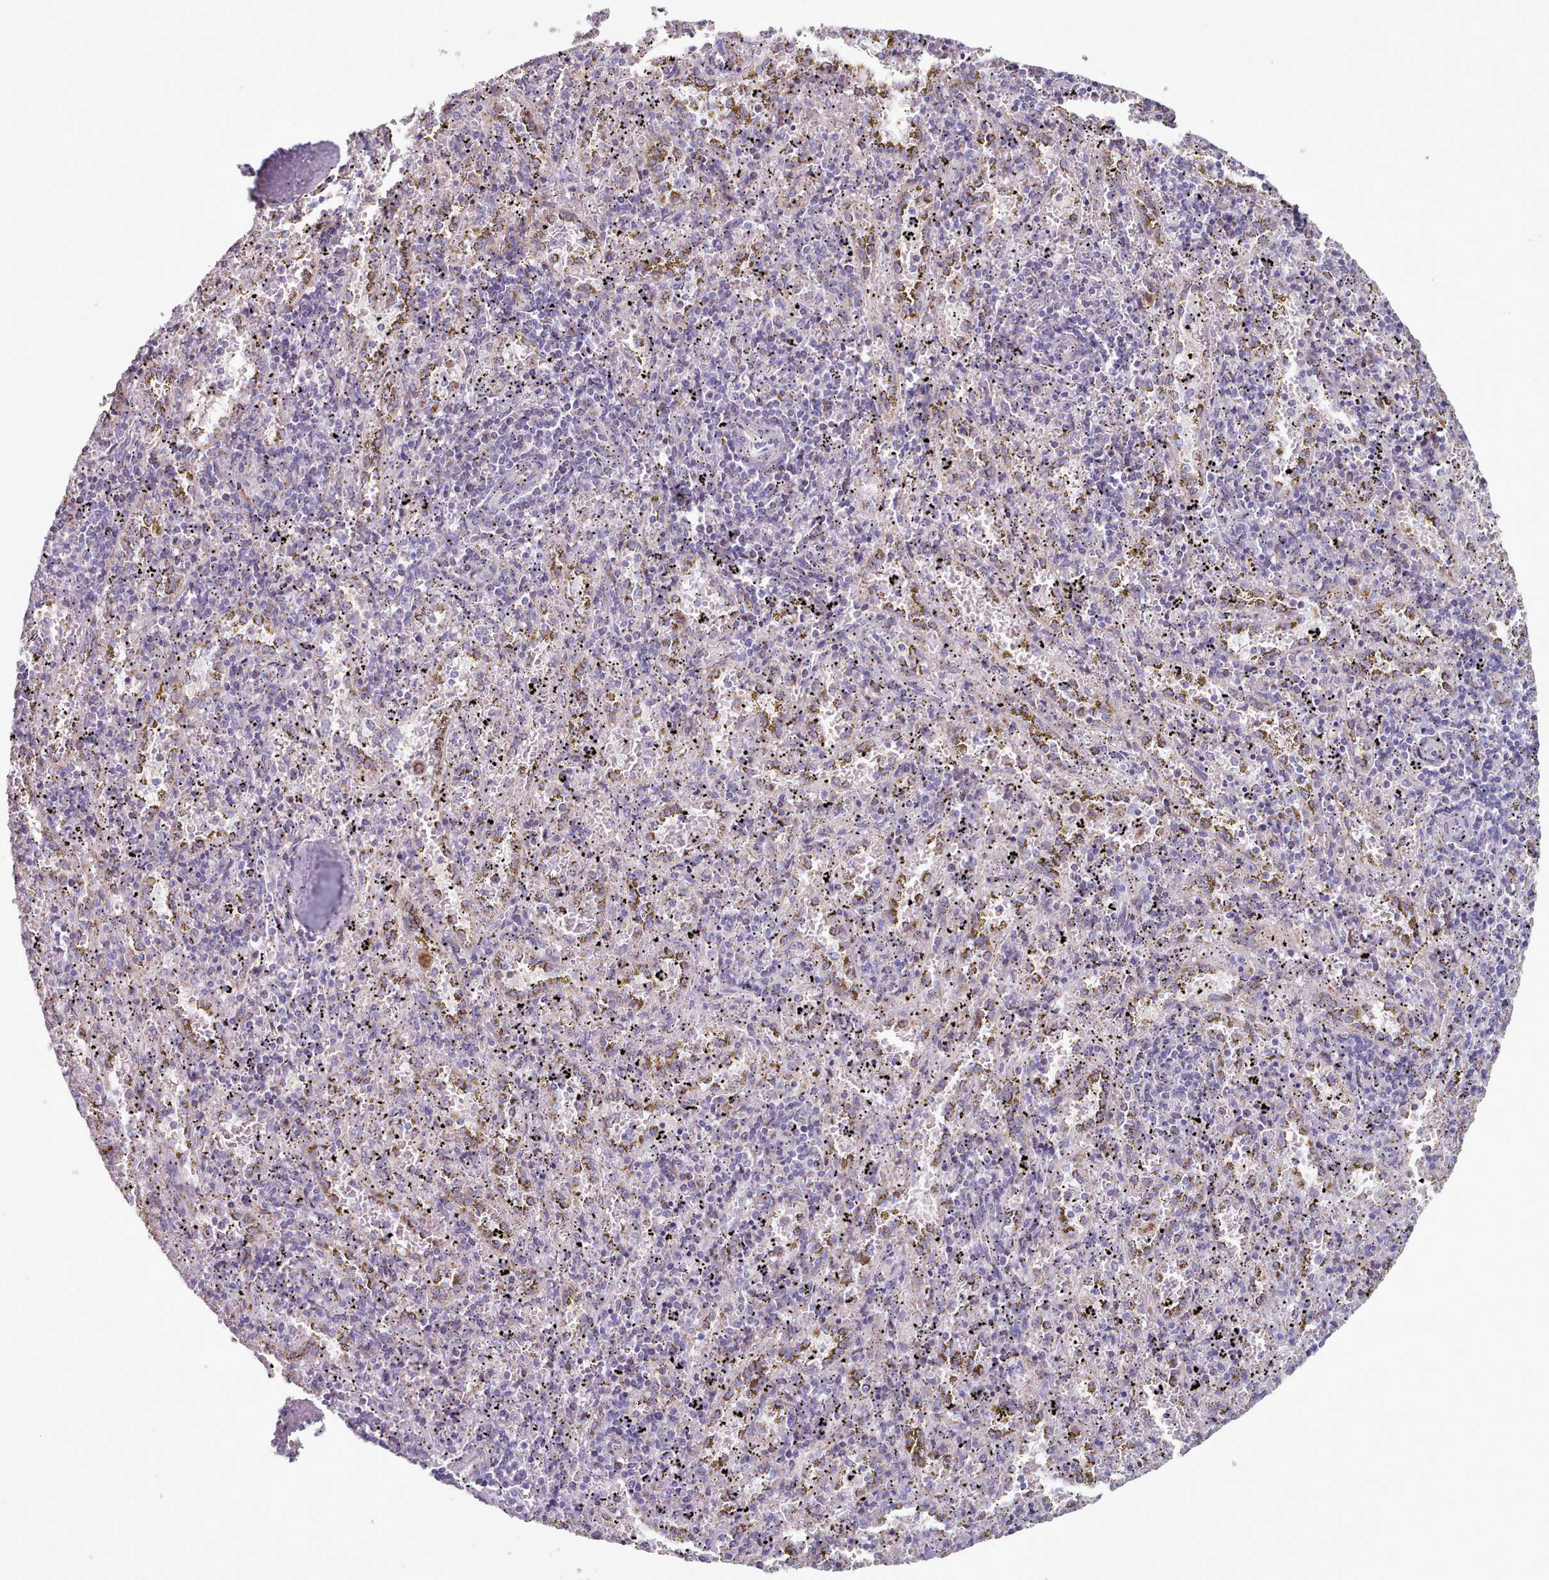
{"staining": {"intensity": "negative", "quantity": "none", "location": "none"}, "tissue": "spleen", "cell_type": "Cells in red pulp", "image_type": "normal", "snomed": [{"axis": "morphology", "description": "Normal tissue, NOS"}, {"axis": "topography", "description": "Spleen"}], "caption": "Protein analysis of benign spleen shows no significant positivity in cells in red pulp.", "gene": "FAM170B", "patient": {"sex": "male", "age": 11}}